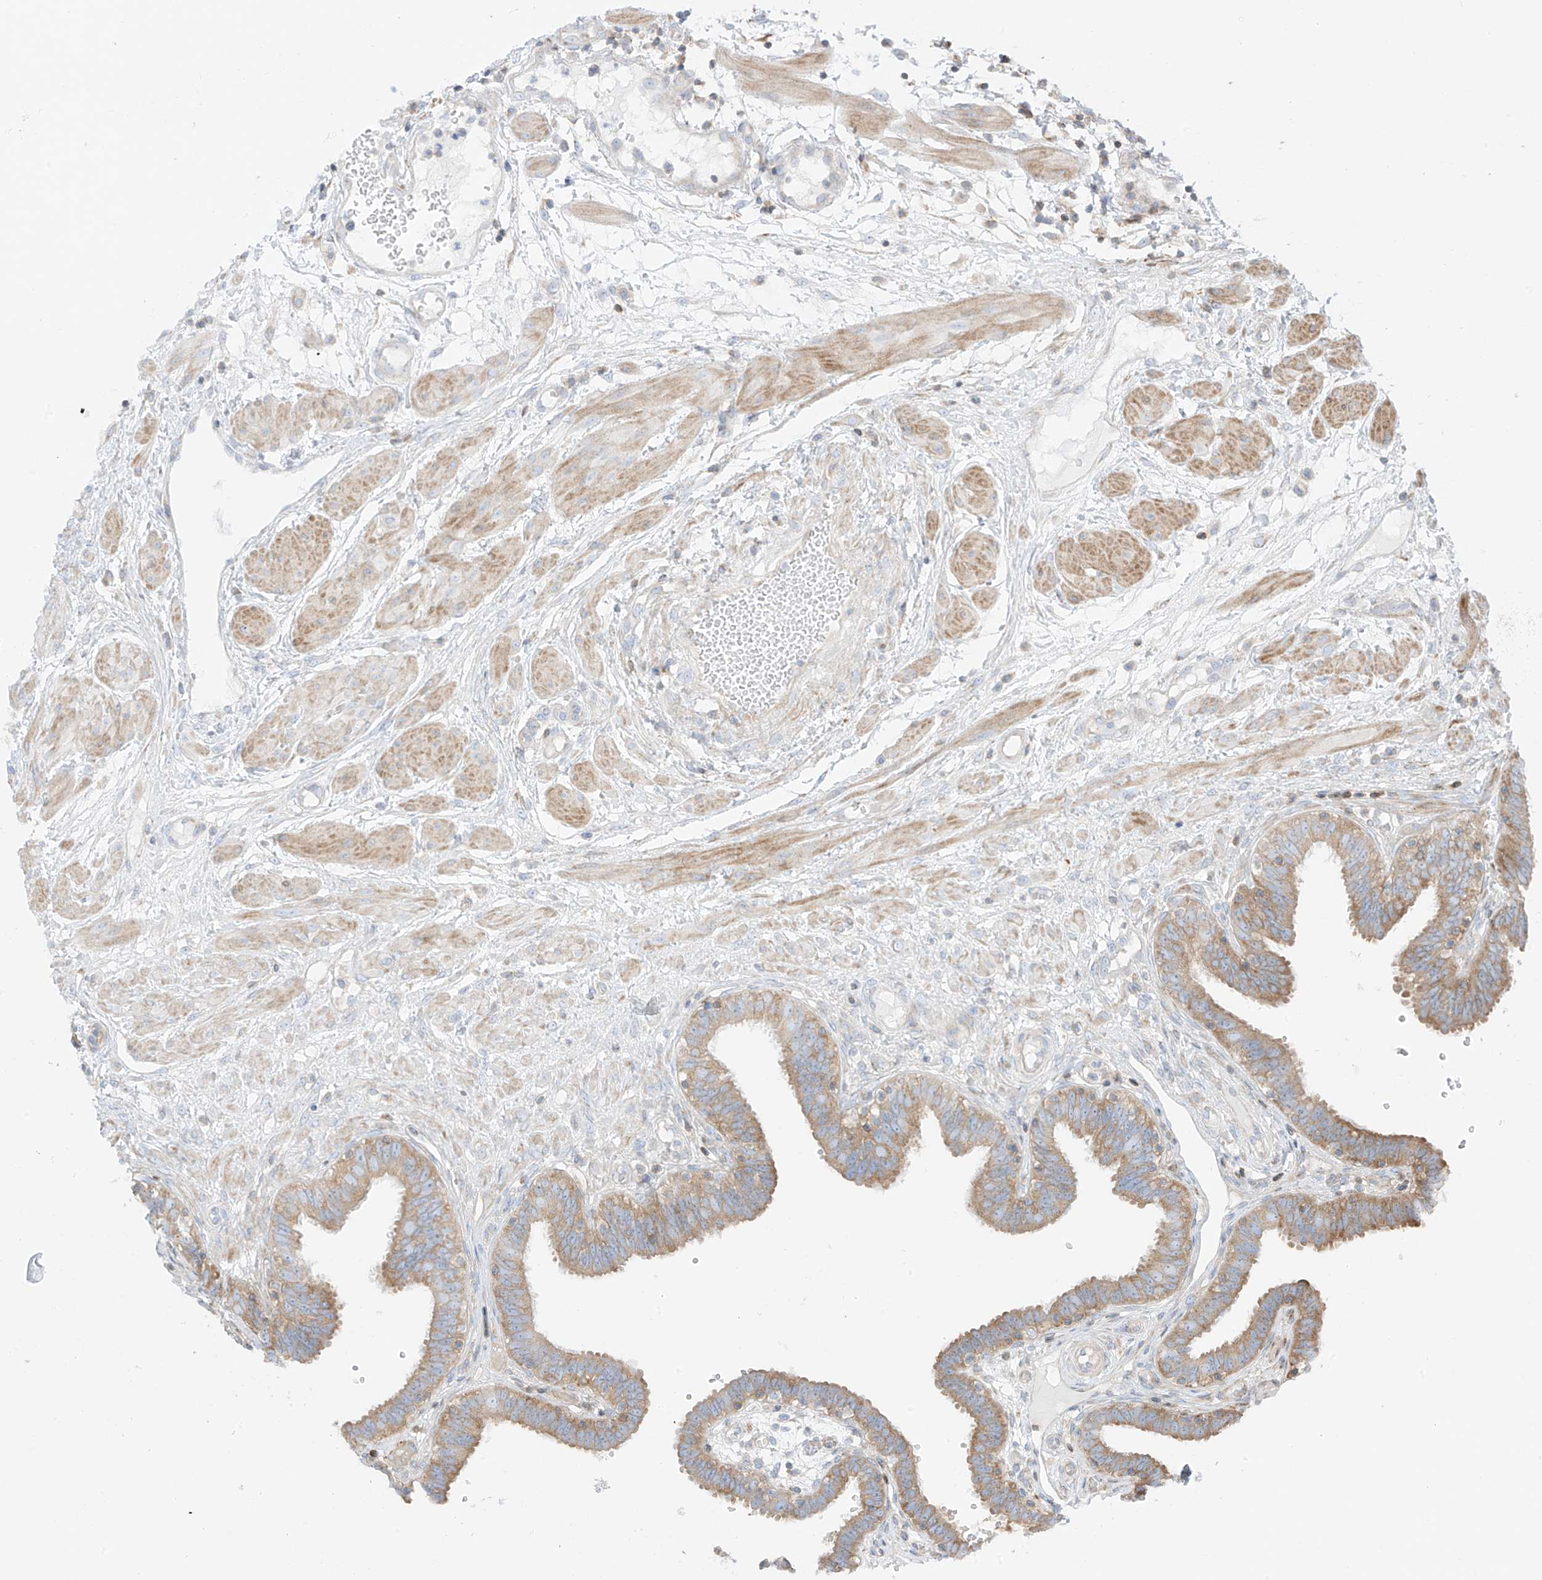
{"staining": {"intensity": "strong", "quantity": ">75%", "location": "cytoplasmic/membranous"}, "tissue": "fallopian tube", "cell_type": "Glandular cells", "image_type": "normal", "snomed": [{"axis": "morphology", "description": "Normal tissue, NOS"}, {"axis": "topography", "description": "Fallopian tube"}, {"axis": "topography", "description": "Placenta"}], "caption": "Human fallopian tube stained with a brown dye reveals strong cytoplasmic/membranous positive expression in about >75% of glandular cells.", "gene": "XKR3", "patient": {"sex": "female", "age": 32}}